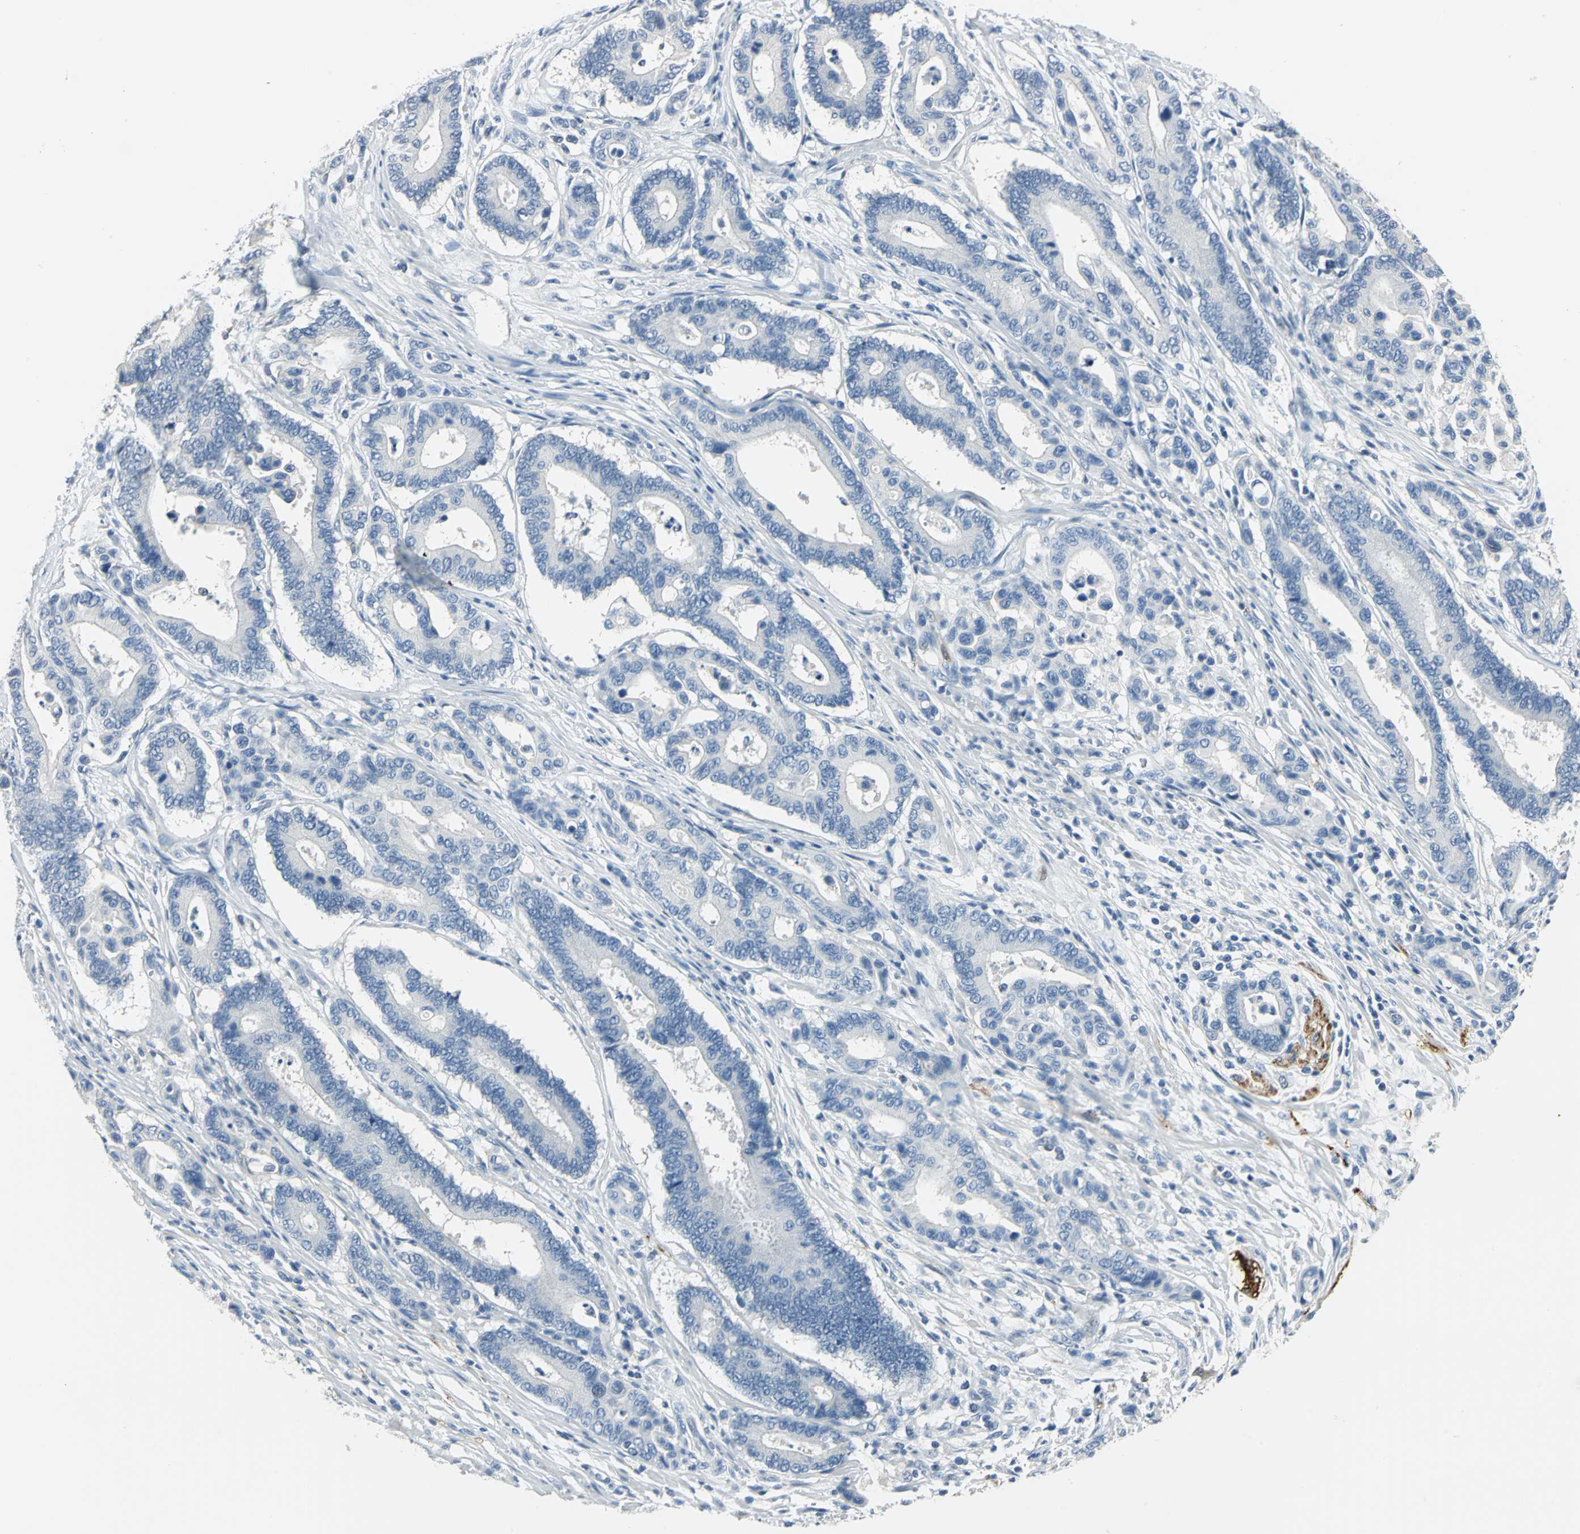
{"staining": {"intensity": "negative", "quantity": "none", "location": "none"}, "tissue": "colorectal cancer", "cell_type": "Tumor cells", "image_type": "cancer", "snomed": [{"axis": "morphology", "description": "Normal tissue, NOS"}, {"axis": "morphology", "description": "Adenocarcinoma, NOS"}, {"axis": "topography", "description": "Colon"}], "caption": "The photomicrograph demonstrates no staining of tumor cells in adenocarcinoma (colorectal).", "gene": "UCHL1", "patient": {"sex": "male", "age": 82}}